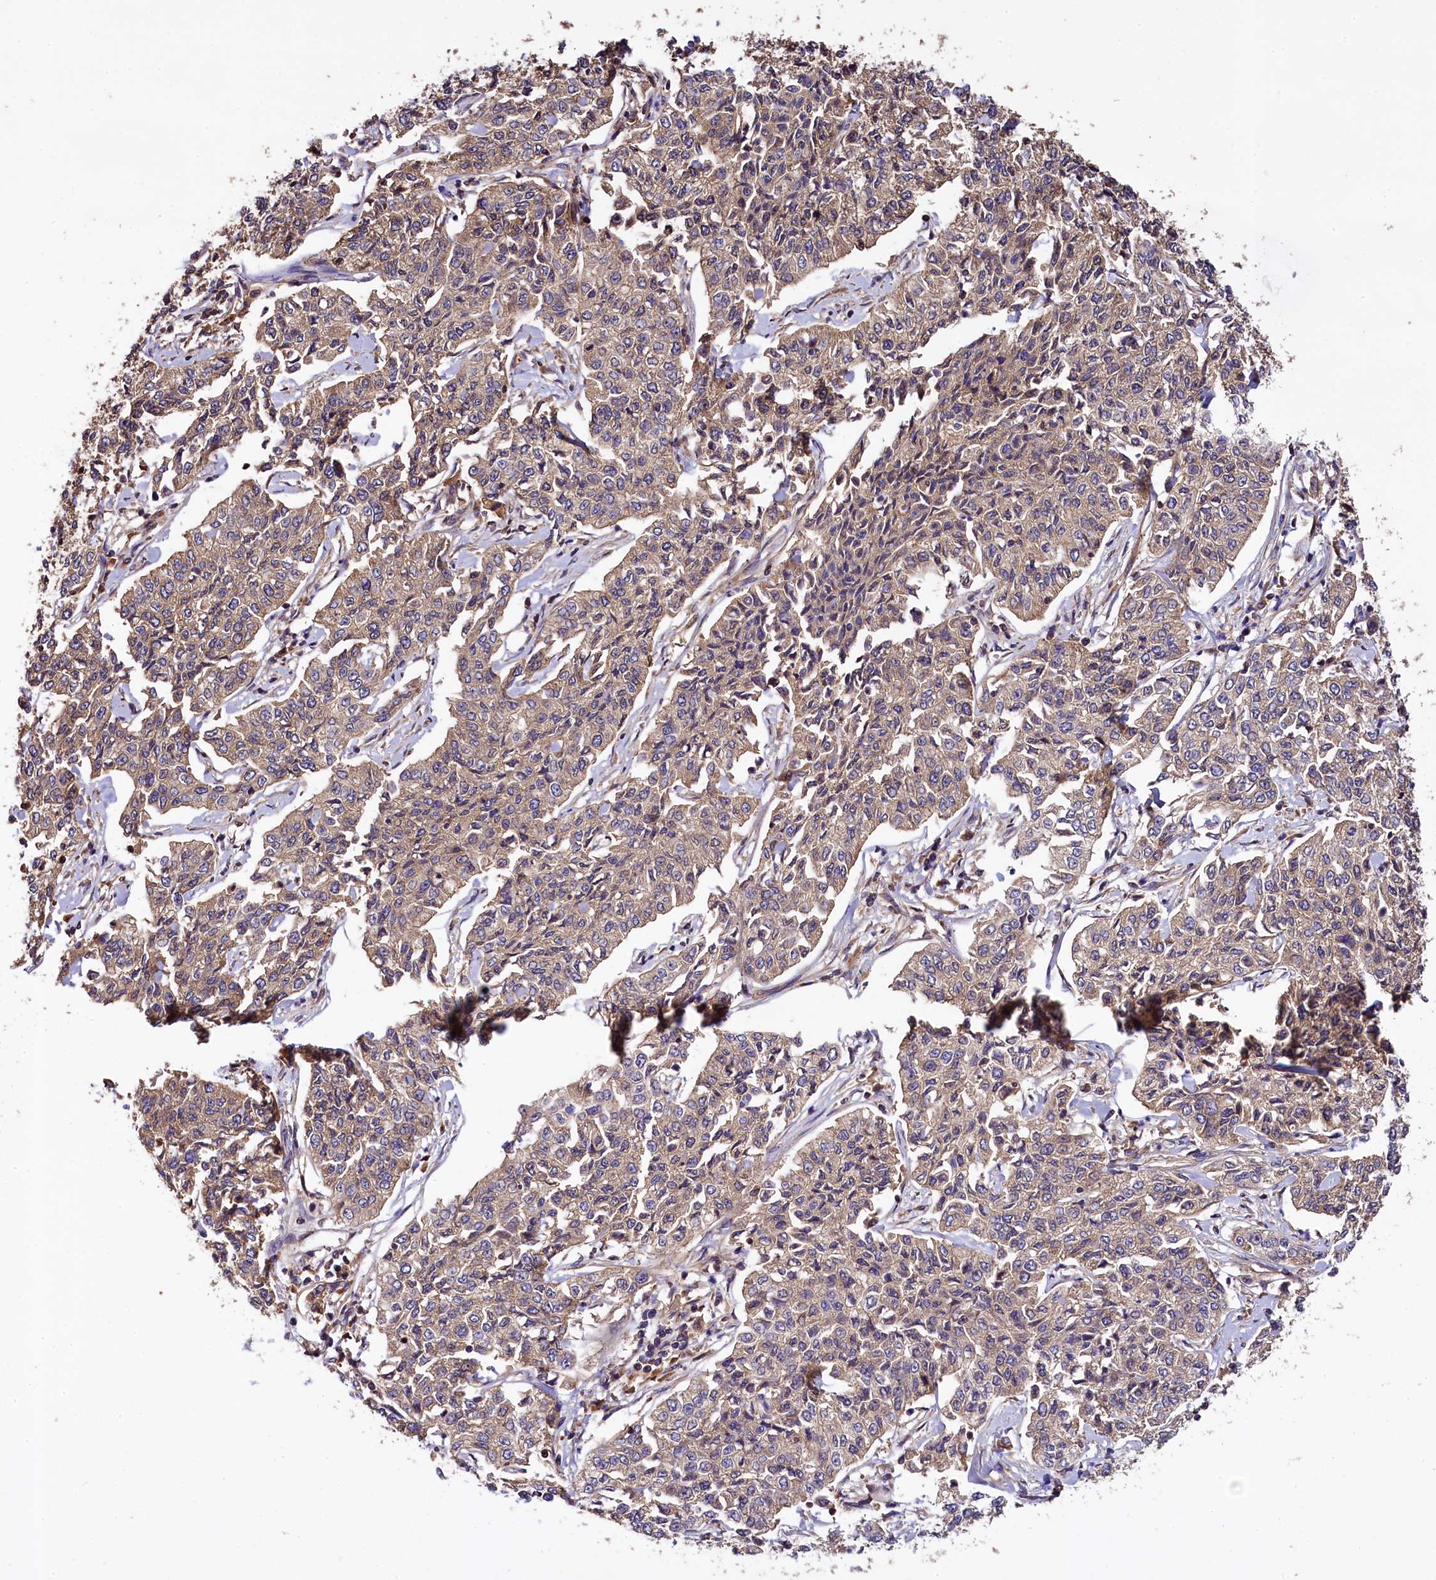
{"staining": {"intensity": "weak", "quantity": ">75%", "location": "cytoplasmic/membranous"}, "tissue": "cervical cancer", "cell_type": "Tumor cells", "image_type": "cancer", "snomed": [{"axis": "morphology", "description": "Squamous cell carcinoma, NOS"}, {"axis": "topography", "description": "Cervix"}], "caption": "Immunohistochemistry of human squamous cell carcinoma (cervical) displays low levels of weak cytoplasmic/membranous staining in about >75% of tumor cells. The protein of interest is shown in brown color, while the nuclei are stained blue.", "gene": "KLC2", "patient": {"sex": "female", "age": 35}}